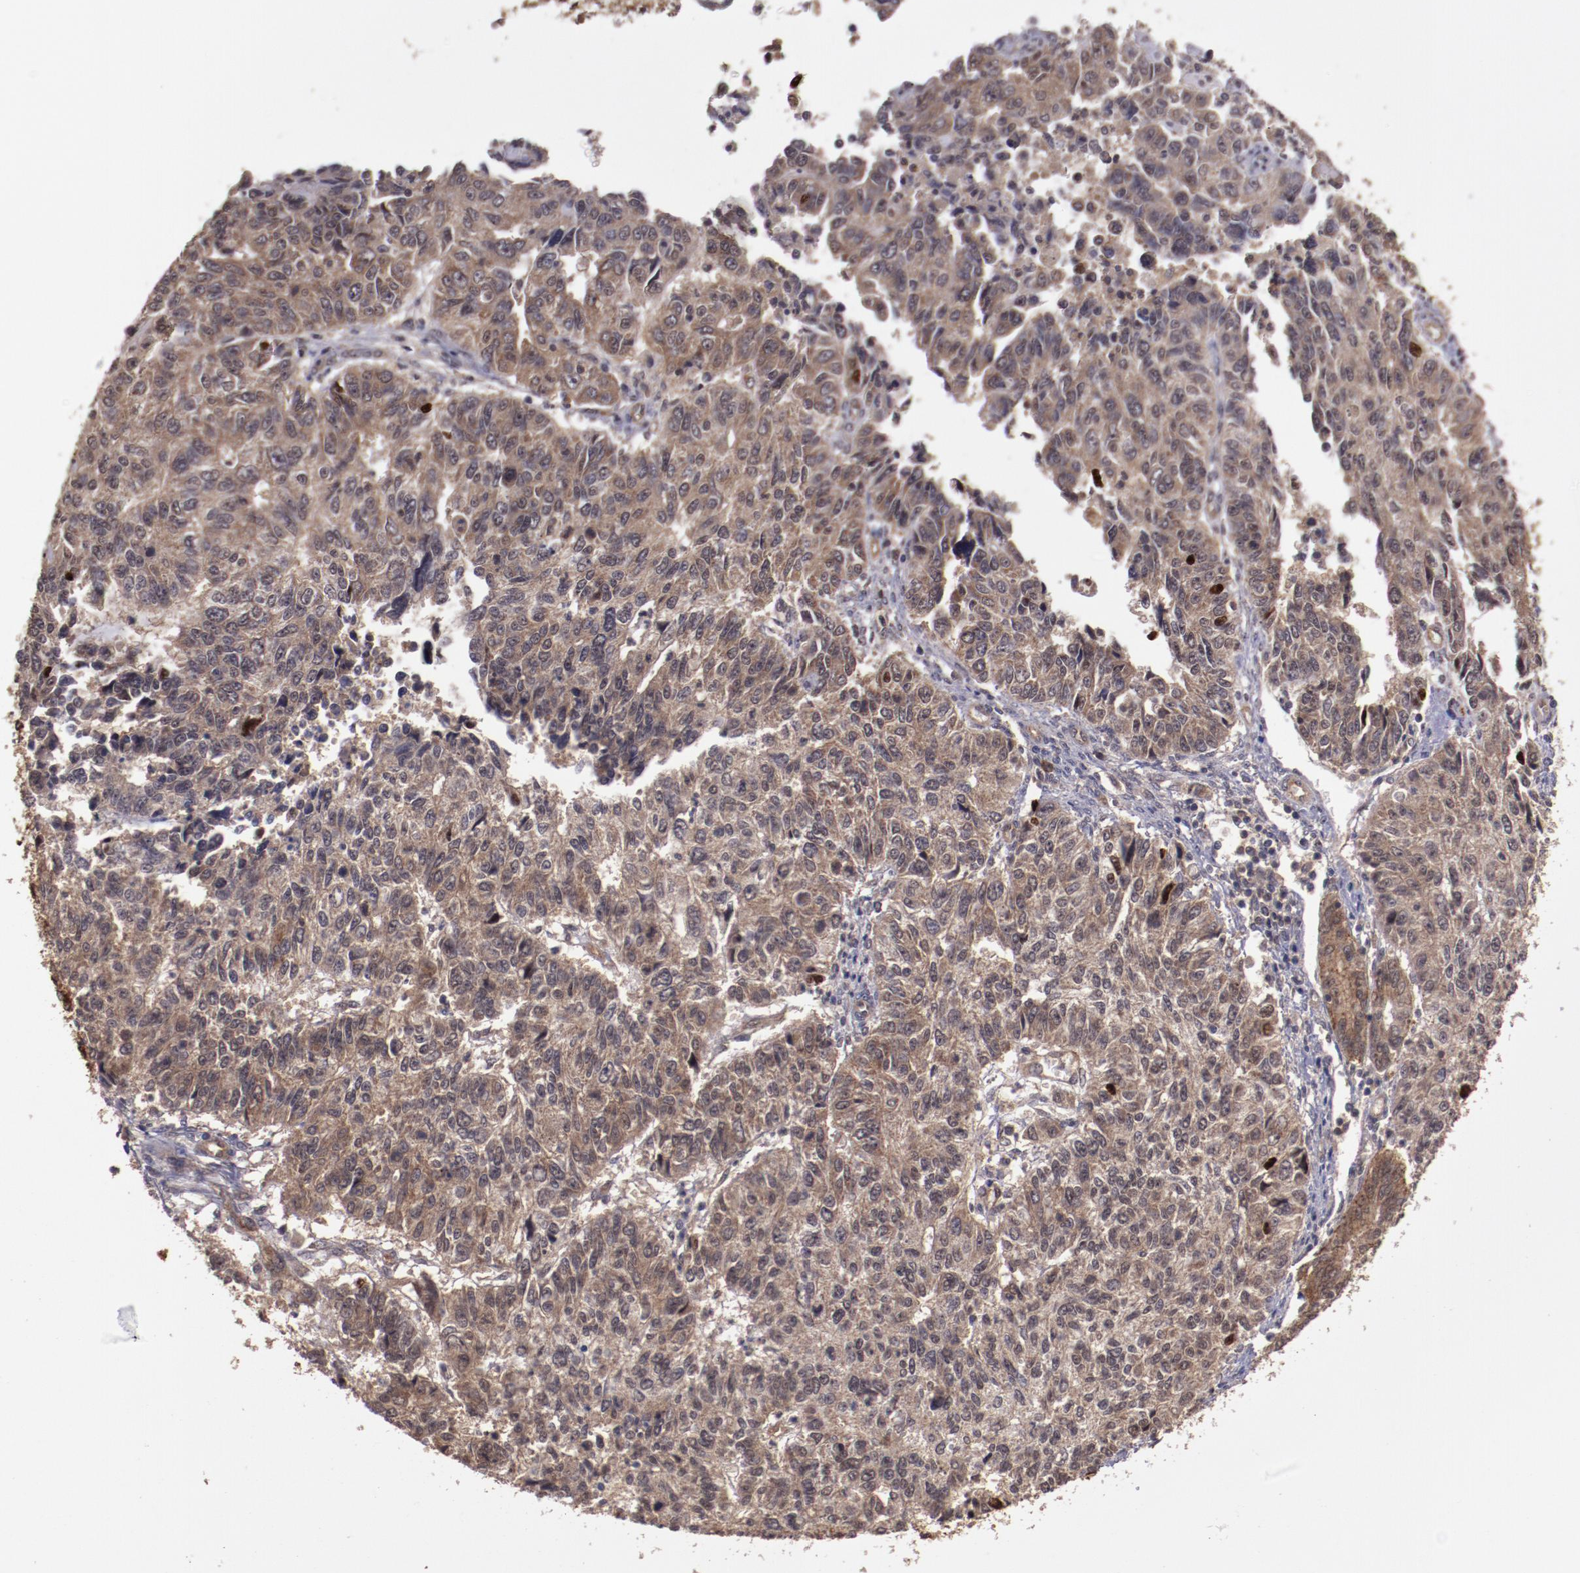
{"staining": {"intensity": "weak", "quantity": ">75%", "location": "cytoplasmic/membranous"}, "tissue": "endometrial cancer", "cell_type": "Tumor cells", "image_type": "cancer", "snomed": [{"axis": "morphology", "description": "Adenocarcinoma, NOS"}, {"axis": "topography", "description": "Endometrium"}], "caption": "Endometrial cancer stained for a protein (brown) demonstrates weak cytoplasmic/membranous positive positivity in approximately >75% of tumor cells.", "gene": "FTSJ1", "patient": {"sex": "female", "age": 42}}